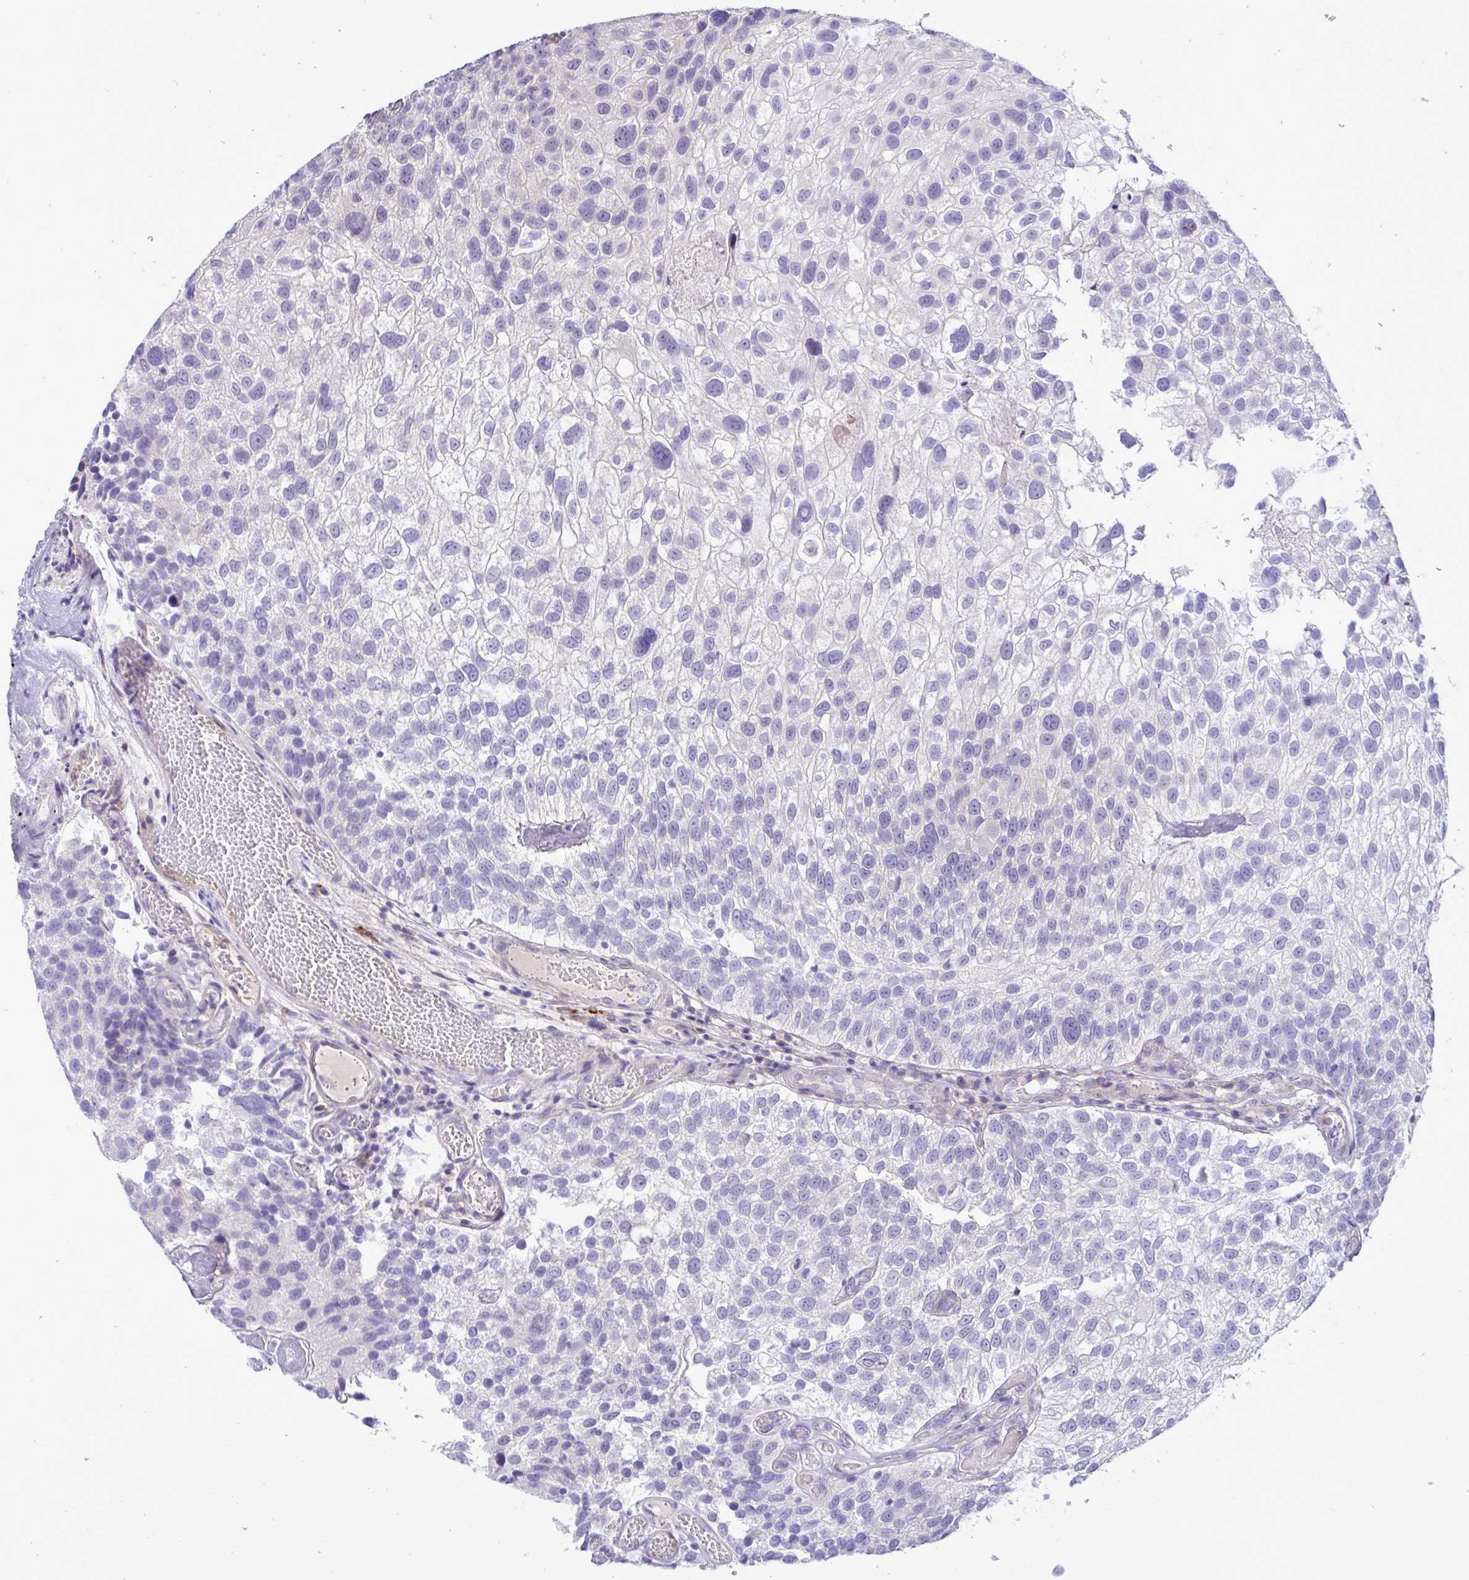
{"staining": {"intensity": "negative", "quantity": "none", "location": "none"}, "tissue": "urothelial cancer", "cell_type": "Tumor cells", "image_type": "cancer", "snomed": [{"axis": "morphology", "description": "Urothelial carcinoma, NOS"}, {"axis": "topography", "description": "Urinary bladder"}], "caption": "Human transitional cell carcinoma stained for a protein using IHC reveals no expression in tumor cells.", "gene": "FAM86B1", "patient": {"sex": "male", "age": 87}}